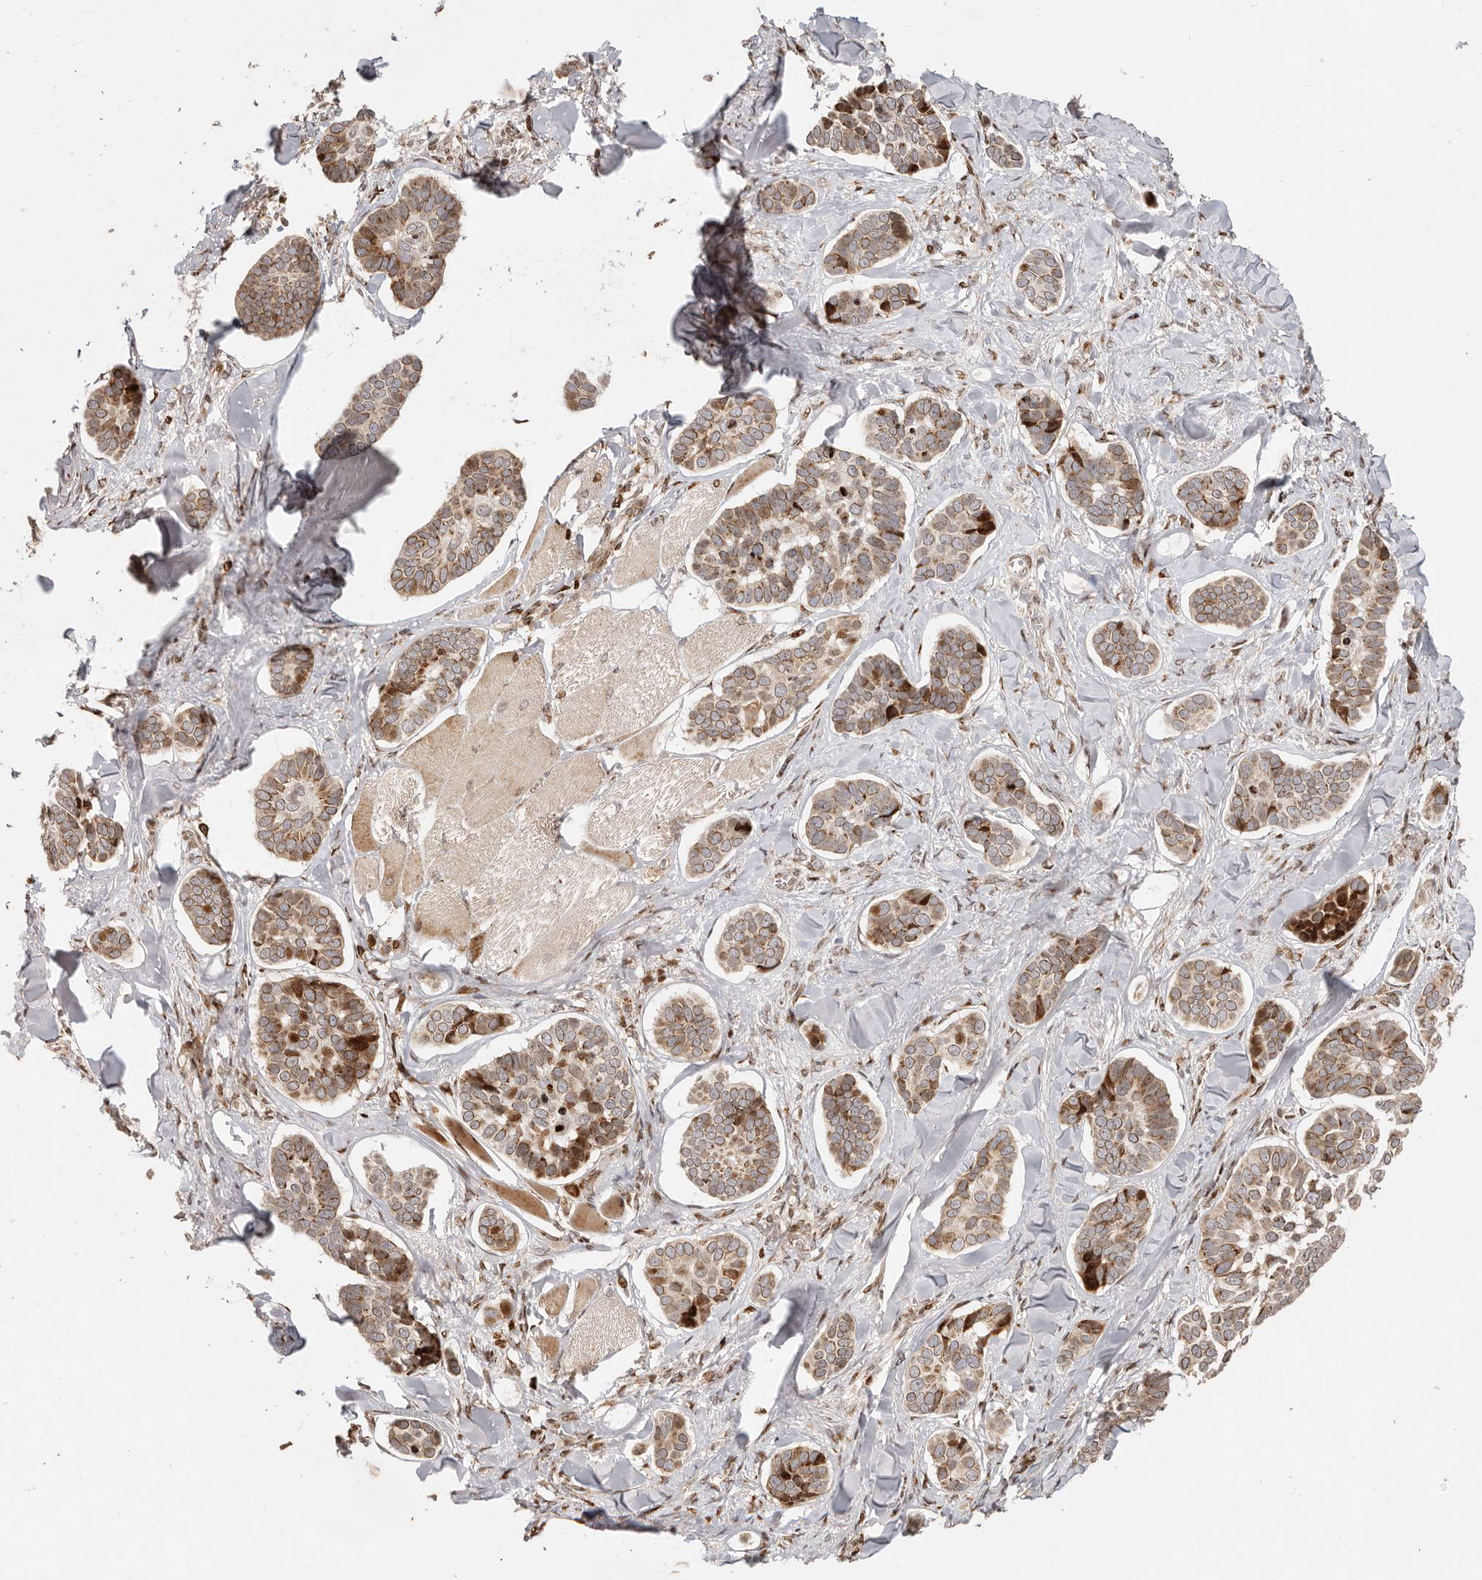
{"staining": {"intensity": "moderate", "quantity": ">75%", "location": "cytoplasmic/membranous"}, "tissue": "skin cancer", "cell_type": "Tumor cells", "image_type": "cancer", "snomed": [{"axis": "morphology", "description": "Basal cell carcinoma"}, {"axis": "topography", "description": "Skin"}], "caption": "A medium amount of moderate cytoplasmic/membranous staining is appreciated in approximately >75% of tumor cells in basal cell carcinoma (skin) tissue.", "gene": "TRIM4", "patient": {"sex": "male", "age": 62}}